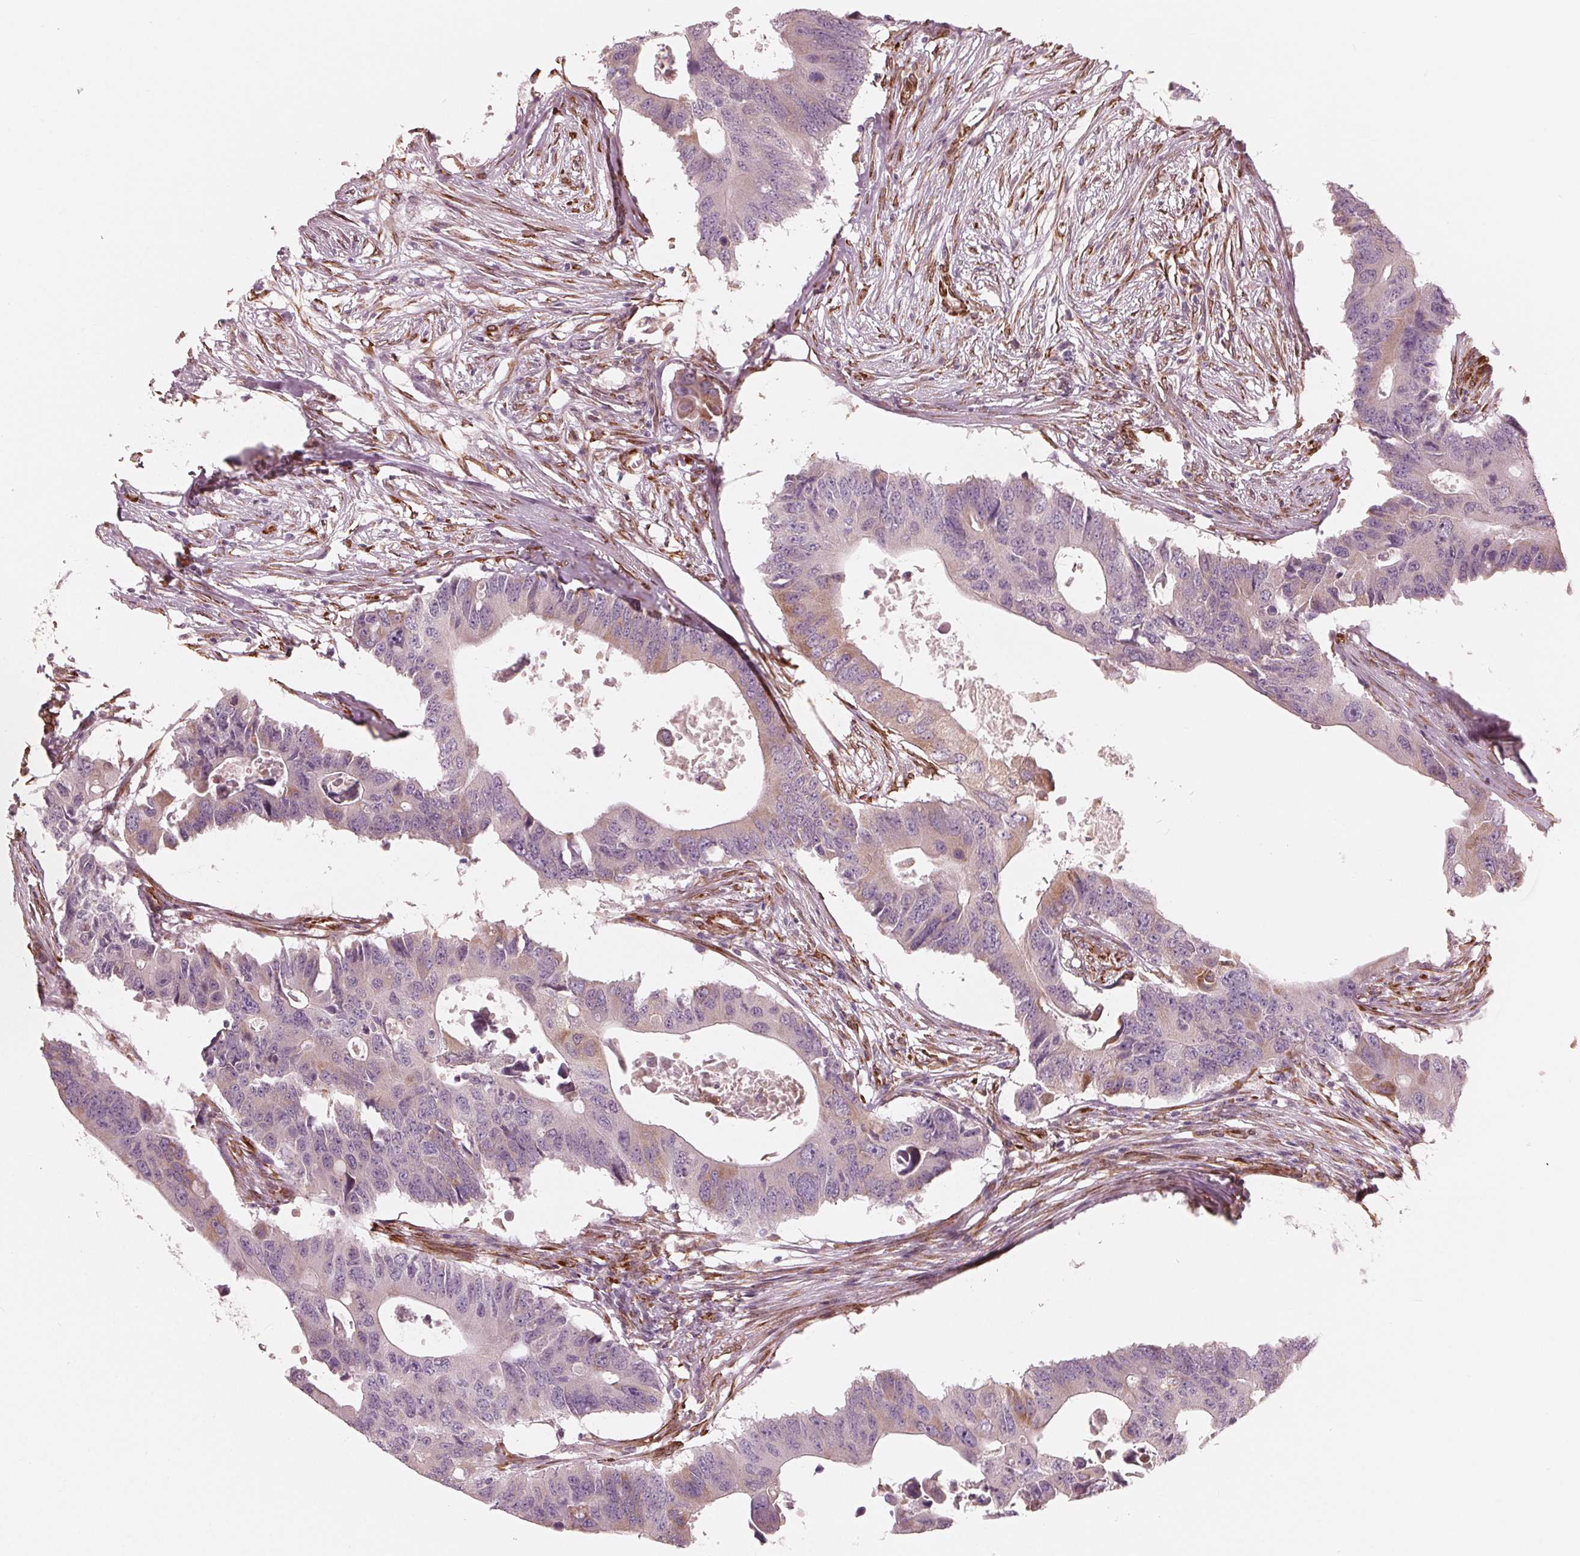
{"staining": {"intensity": "weak", "quantity": "<25%", "location": "cytoplasmic/membranous"}, "tissue": "colorectal cancer", "cell_type": "Tumor cells", "image_type": "cancer", "snomed": [{"axis": "morphology", "description": "Adenocarcinoma, NOS"}, {"axis": "topography", "description": "Colon"}], "caption": "Immunohistochemistry of human colorectal adenocarcinoma exhibits no expression in tumor cells.", "gene": "IKBIP", "patient": {"sex": "male", "age": 71}}